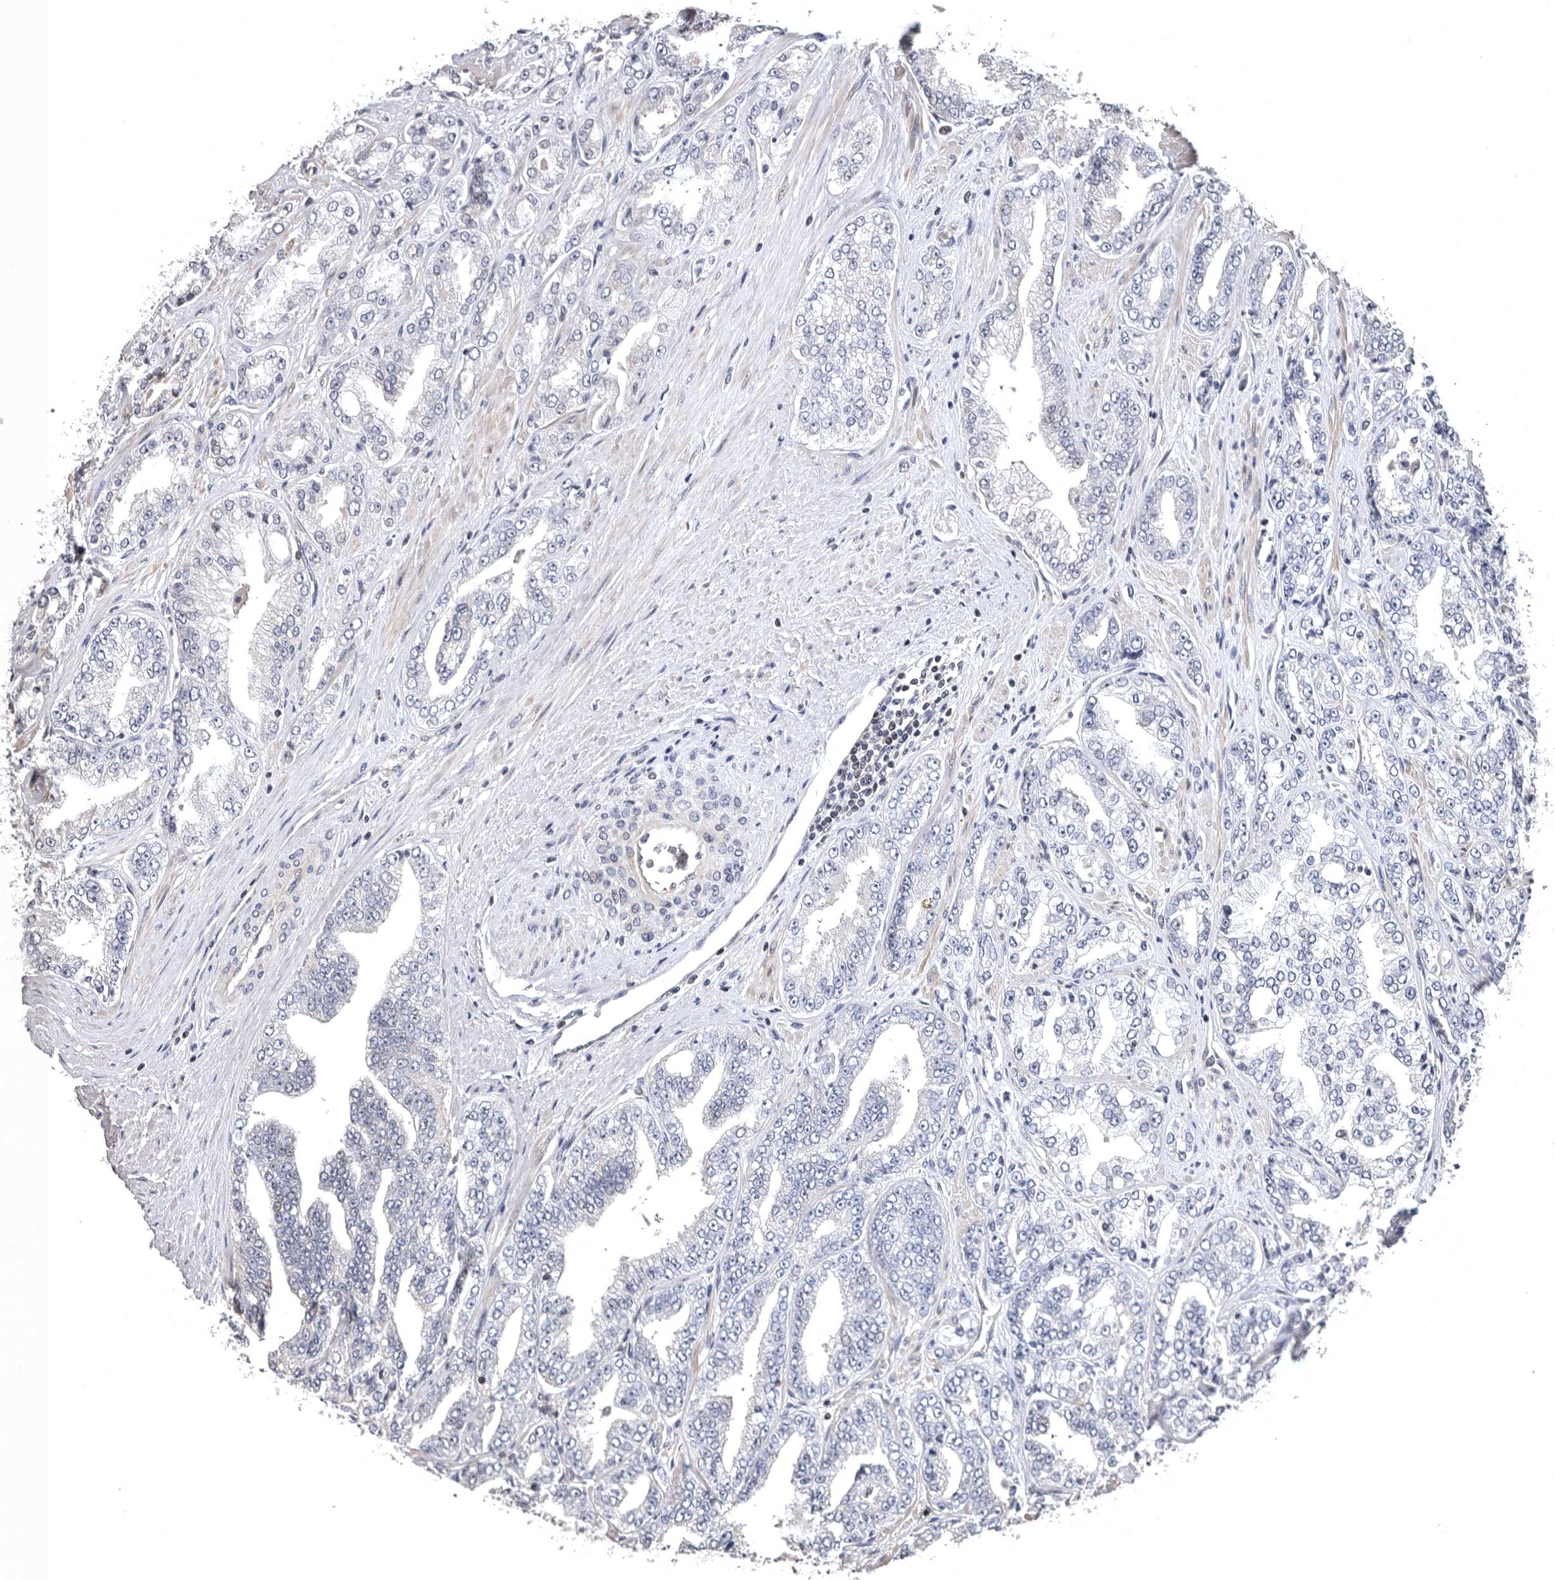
{"staining": {"intensity": "negative", "quantity": "none", "location": "none"}, "tissue": "prostate cancer", "cell_type": "Tumor cells", "image_type": "cancer", "snomed": [{"axis": "morphology", "description": "Adenocarcinoma, High grade"}, {"axis": "topography", "description": "Prostate"}], "caption": "Immunohistochemical staining of human prostate adenocarcinoma (high-grade) demonstrates no significant positivity in tumor cells.", "gene": "RNF217", "patient": {"sex": "male", "age": 71}}